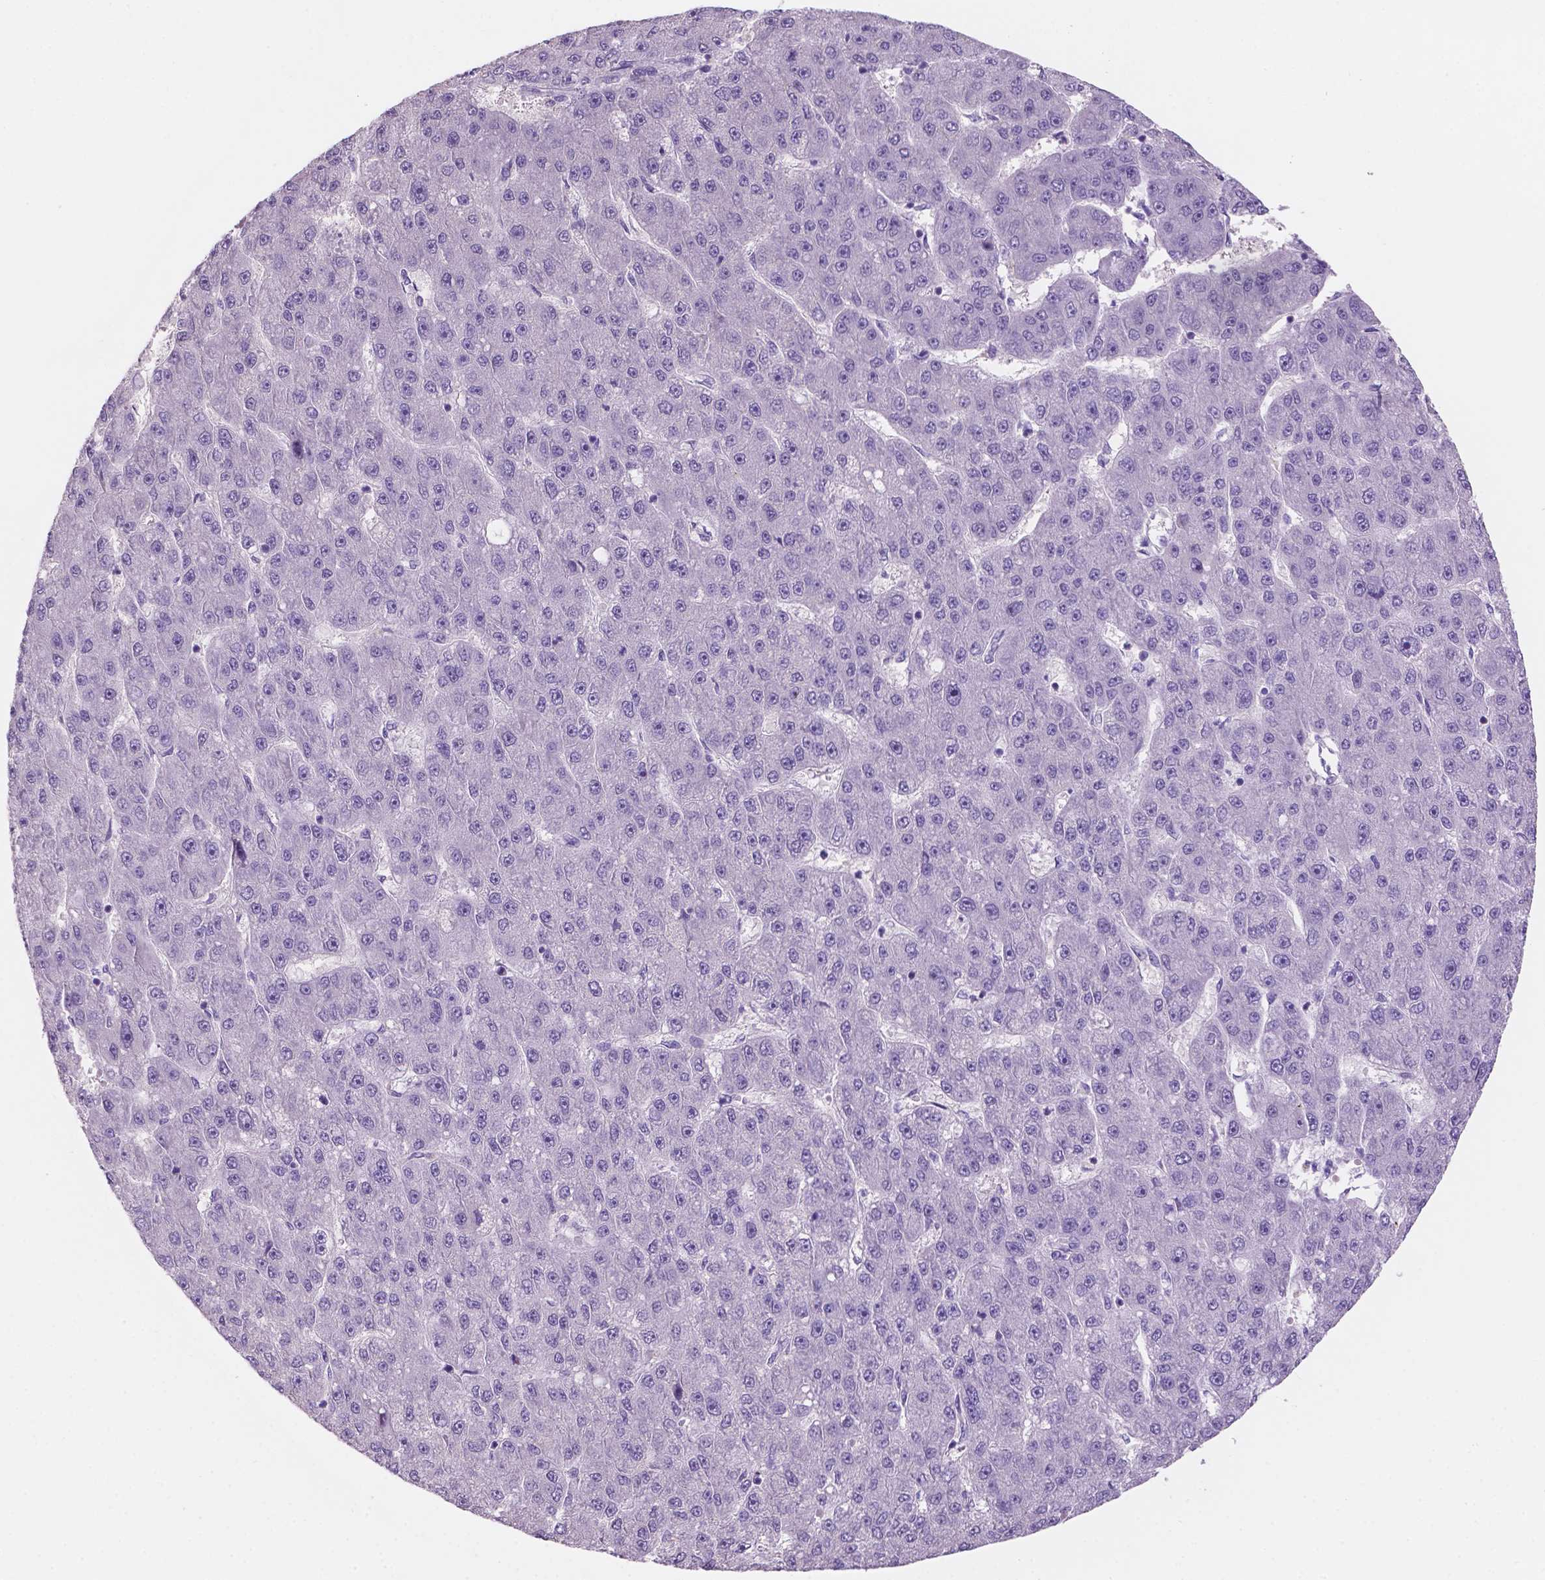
{"staining": {"intensity": "negative", "quantity": "none", "location": "none"}, "tissue": "liver cancer", "cell_type": "Tumor cells", "image_type": "cancer", "snomed": [{"axis": "morphology", "description": "Carcinoma, Hepatocellular, NOS"}, {"axis": "topography", "description": "Liver"}], "caption": "Human hepatocellular carcinoma (liver) stained for a protein using immunohistochemistry exhibits no expression in tumor cells.", "gene": "SBSN", "patient": {"sex": "male", "age": 67}}